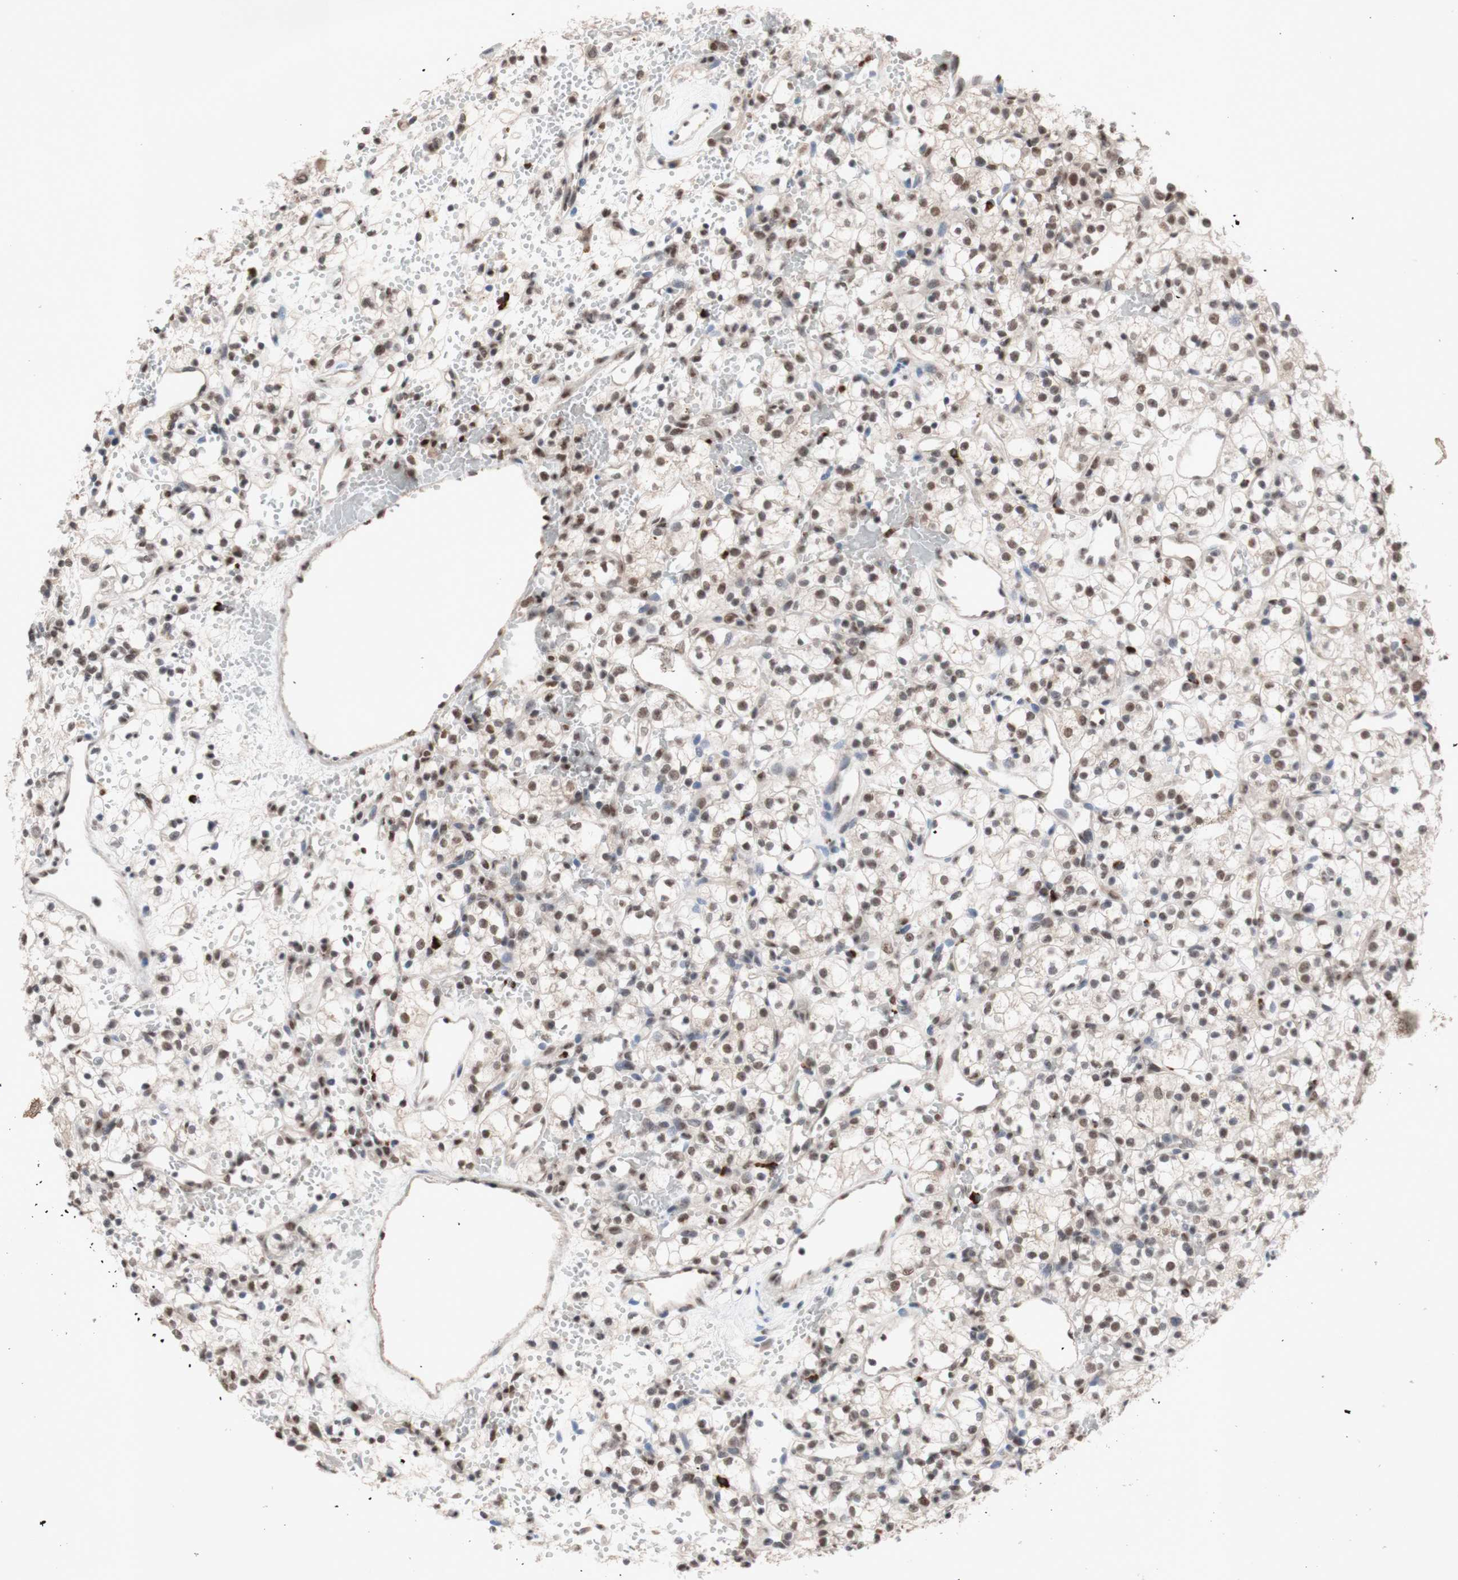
{"staining": {"intensity": "weak", "quantity": ">75%", "location": "nuclear"}, "tissue": "renal cancer", "cell_type": "Tumor cells", "image_type": "cancer", "snomed": [{"axis": "morphology", "description": "Adenocarcinoma, NOS"}, {"axis": "topography", "description": "Kidney"}], "caption": "This is an image of IHC staining of renal cancer, which shows weak expression in the nuclear of tumor cells.", "gene": "SFPQ", "patient": {"sex": "female", "age": 60}}